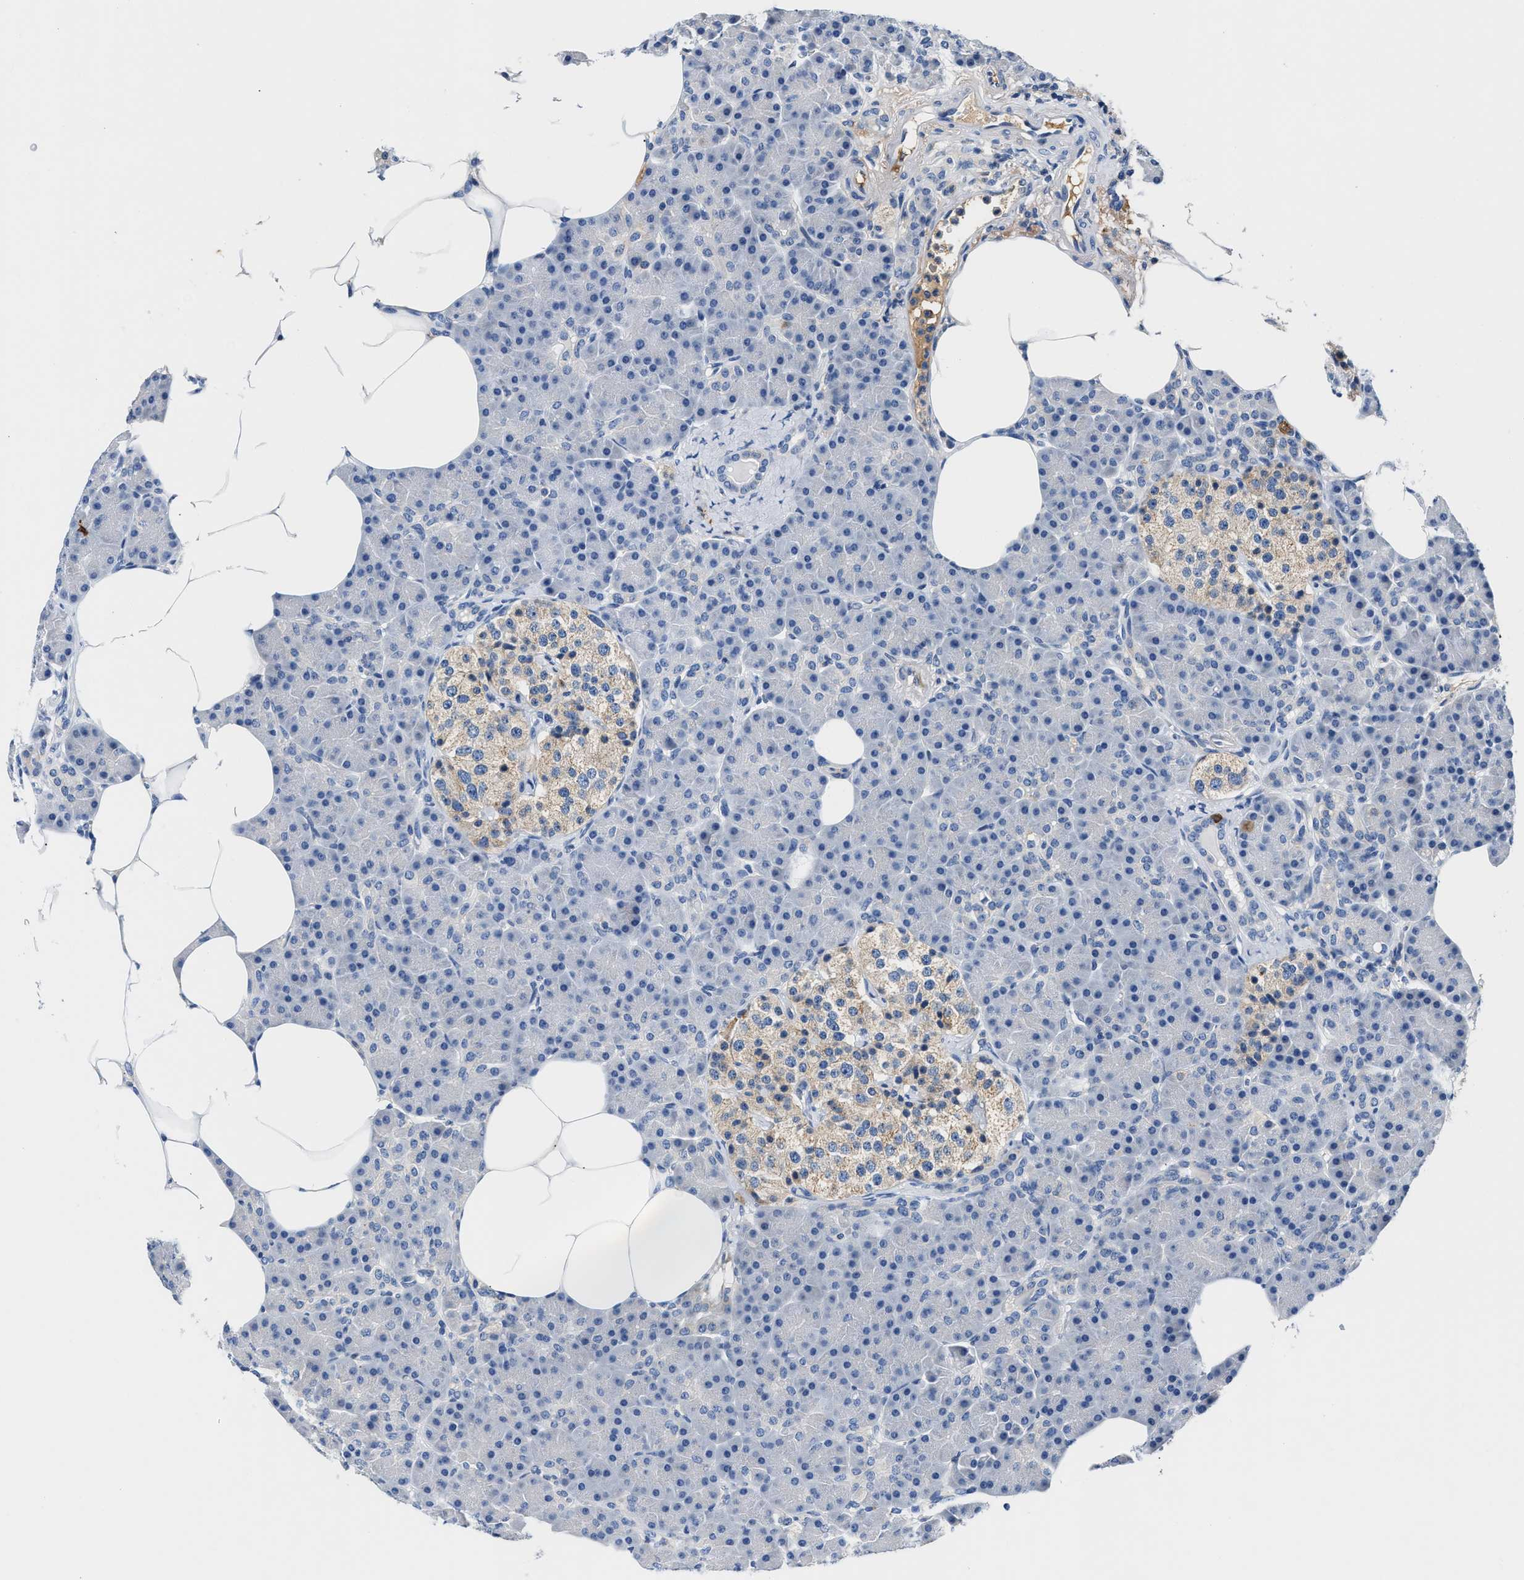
{"staining": {"intensity": "negative", "quantity": "none", "location": "none"}, "tissue": "pancreas", "cell_type": "Exocrine glandular cells", "image_type": "normal", "snomed": [{"axis": "morphology", "description": "Normal tissue, NOS"}, {"axis": "topography", "description": "Pancreas"}], "caption": "Human pancreas stained for a protein using immunohistochemistry reveals no positivity in exocrine glandular cells.", "gene": "TUT7", "patient": {"sex": "female", "age": 70}}